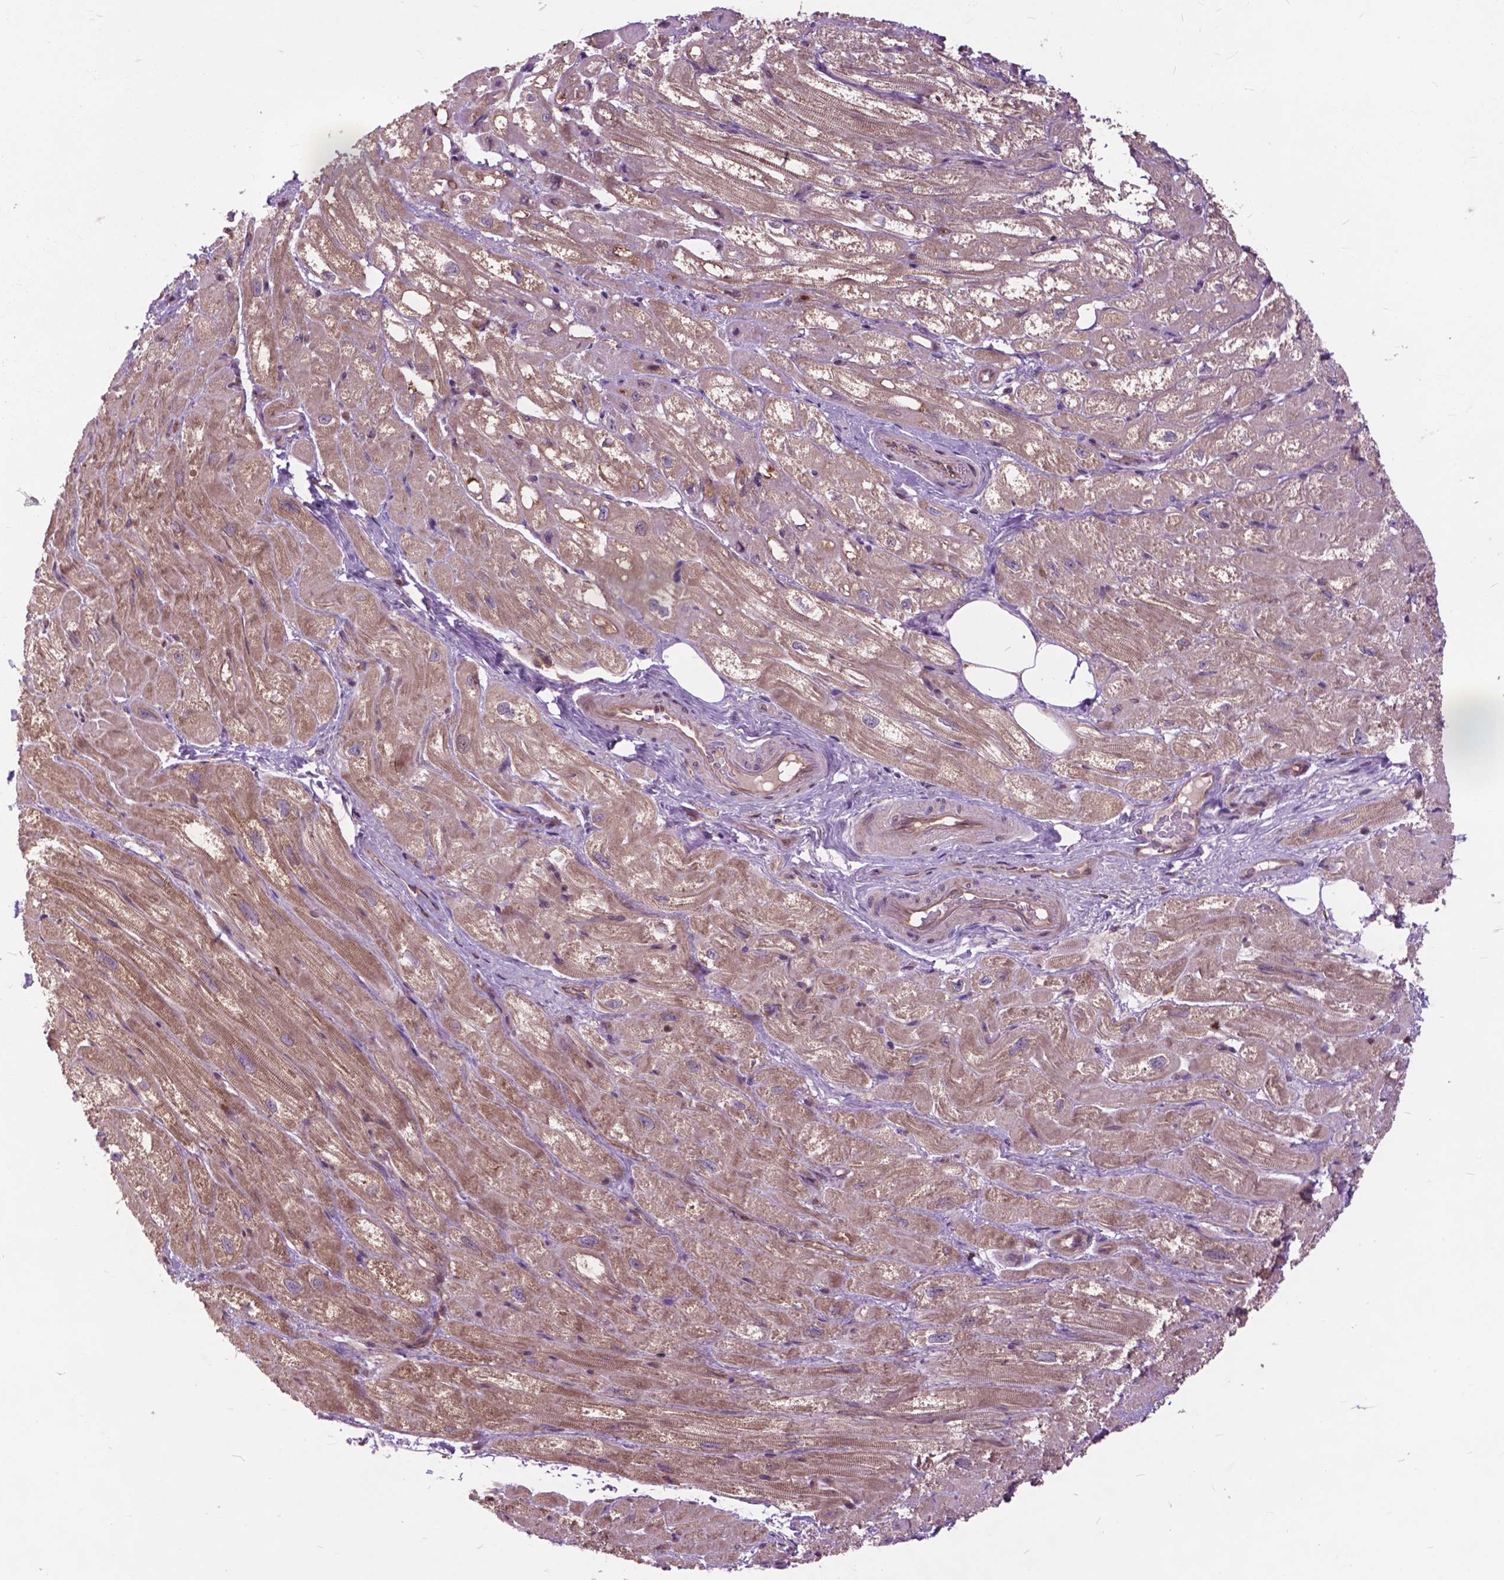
{"staining": {"intensity": "weak", "quantity": ">75%", "location": "cytoplasmic/membranous"}, "tissue": "heart muscle", "cell_type": "Cardiomyocytes", "image_type": "normal", "snomed": [{"axis": "morphology", "description": "Normal tissue, NOS"}, {"axis": "topography", "description": "Heart"}], "caption": "Cardiomyocytes display low levels of weak cytoplasmic/membranous staining in approximately >75% of cells in benign human heart muscle. (brown staining indicates protein expression, while blue staining denotes nuclei).", "gene": "ARAF", "patient": {"sex": "female", "age": 69}}